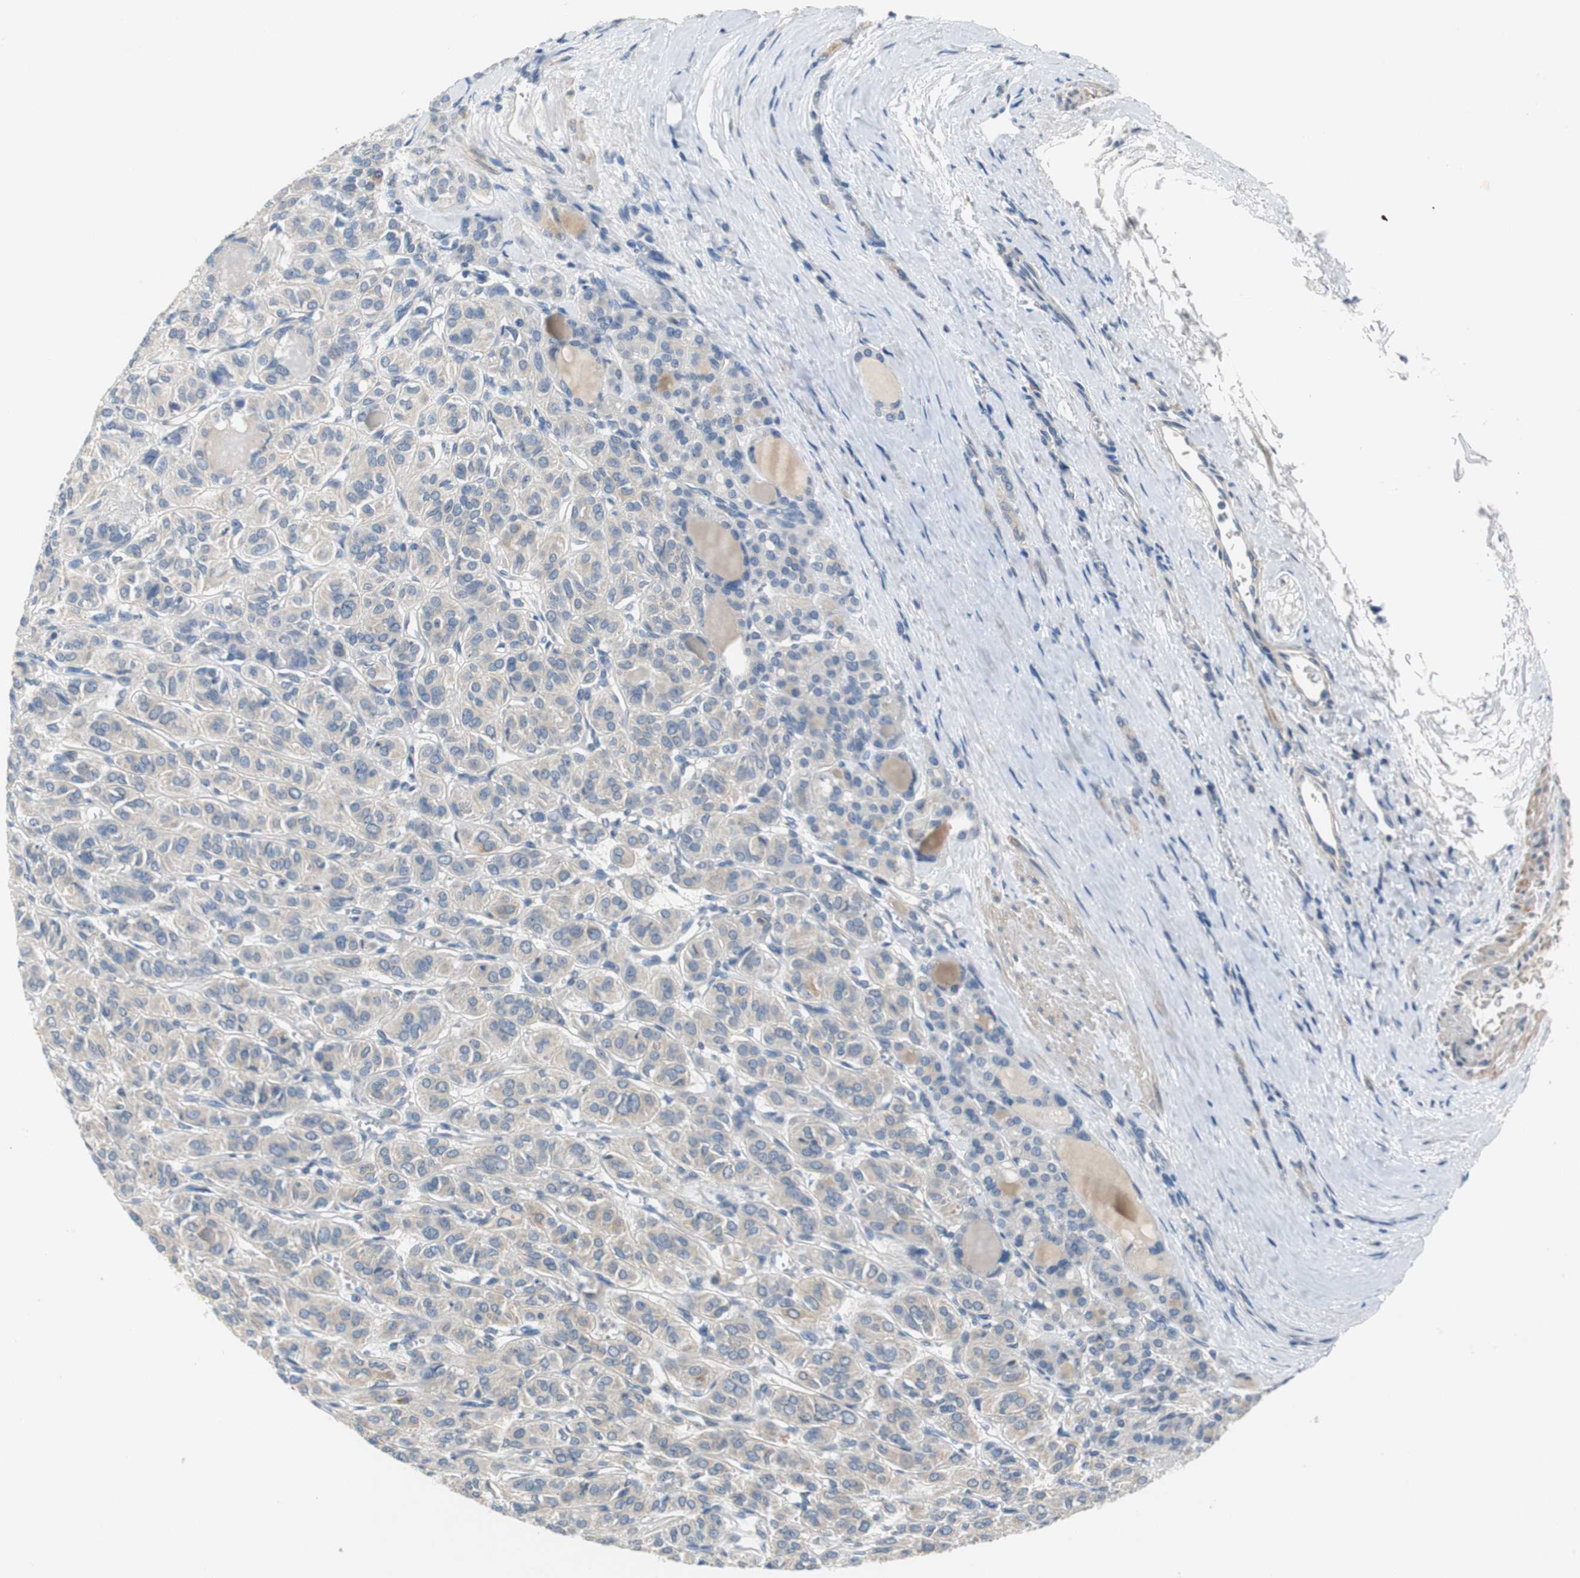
{"staining": {"intensity": "weak", "quantity": "25%-75%", "location": "cytoplasmic/membranous"}, "tissue": "thyroid cancer", "cell_type": "Tumor cells", "image_type": "cancer", "snomed": [{"axis": "morphology", "description": "Follicular adenoma carcinoma, NOS"}, {"axis": "topography", "description": "Thyroid gland"}], "caption": "This micrograph shows immunohistochemistry staining of follicular adenoma carcinoma (thyroid), with low weak cytoplasmic/membranous expression in about 25%-75% of tumor cells.", "gene": "FADS2", "patient": {"sex": "female", "age": 71}}